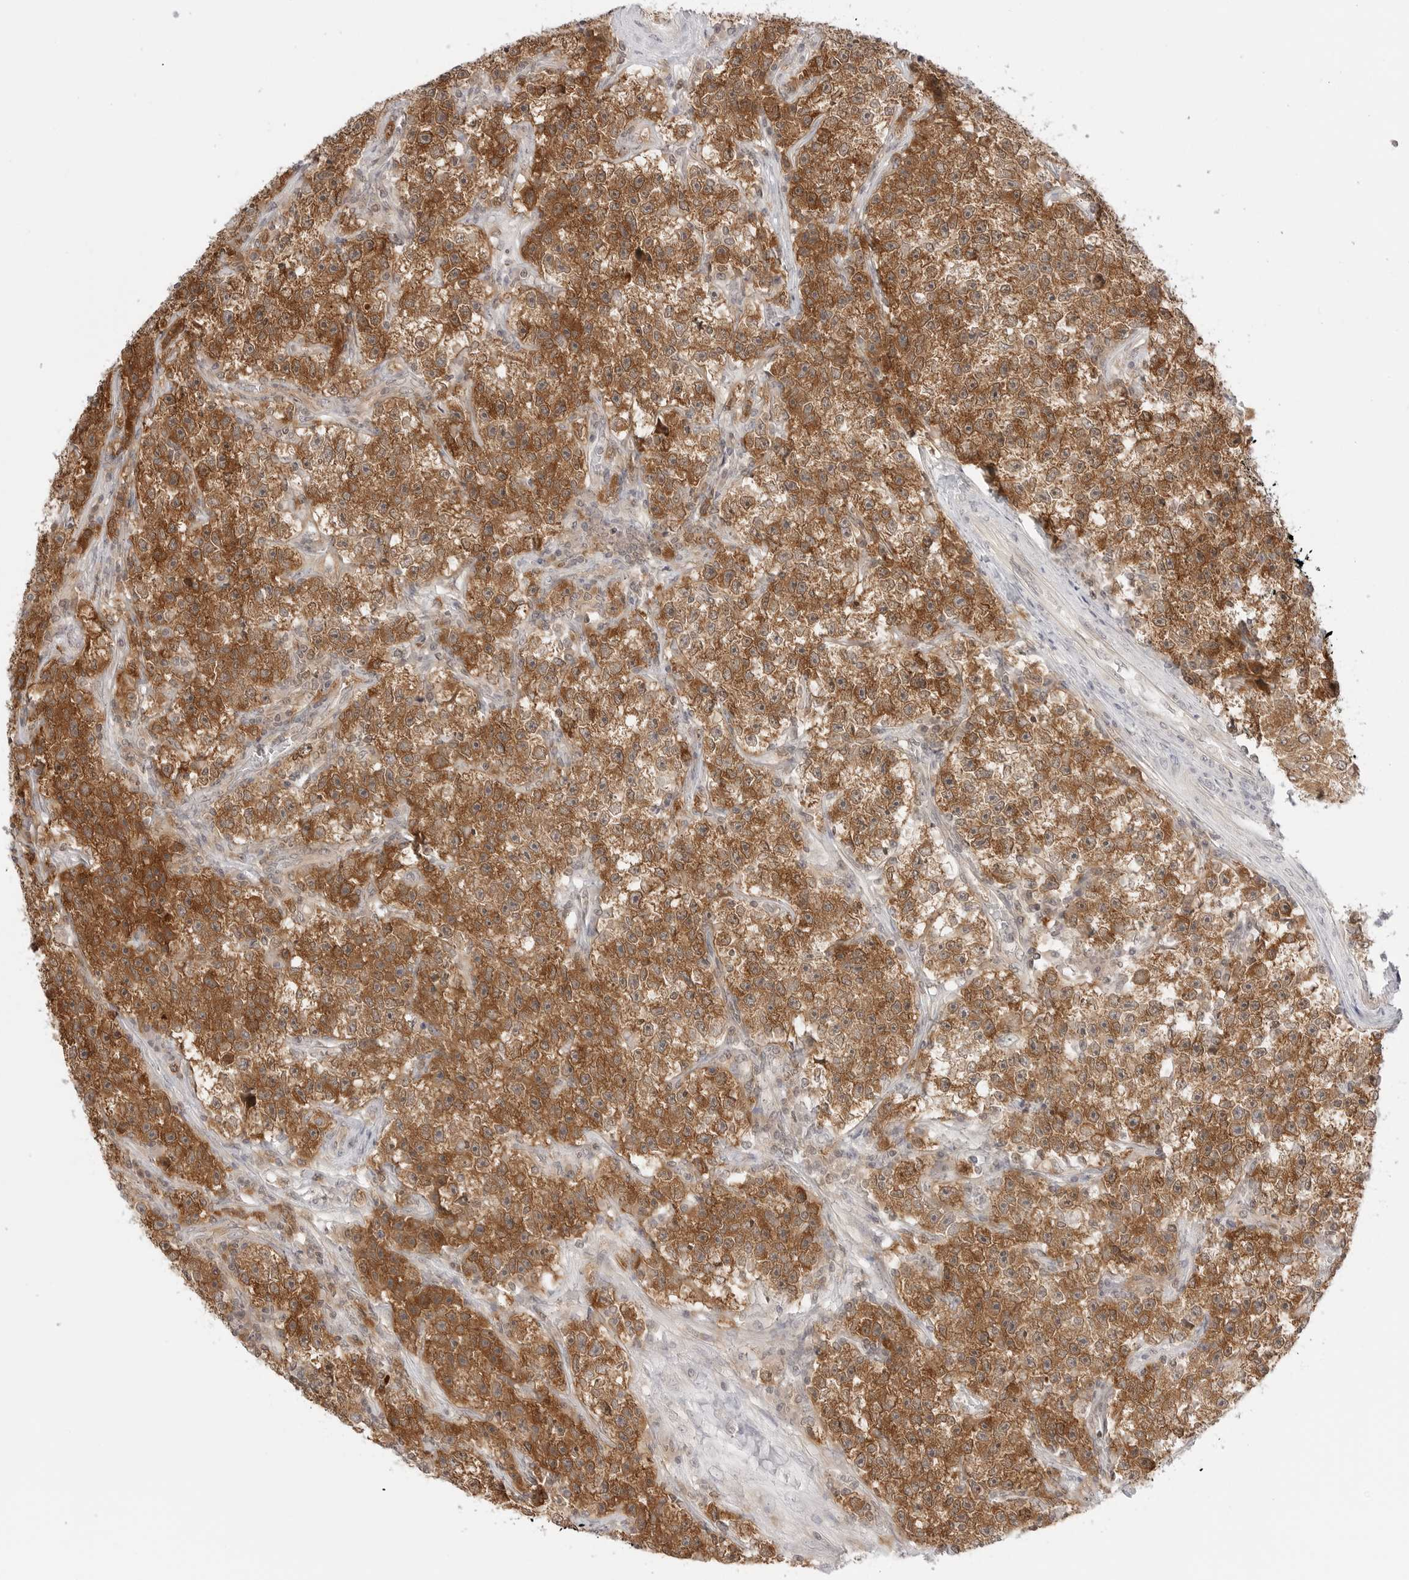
{"staining": {"intensity": "strong", "quantity": ">75%", "location": "cytoplasmic/membranous"}, "tissue": "testis cancer", "cell_type": "Tumor cells", "image_type": "cancer", "snomed": [{"axis": "morphology", "description": "Seminoma, NOS"}, {"axis": "topography", "description": "Testis"}], "caption": "Brown immunohistochemical staining in human seminoma (testis) shows strong cytoplasmic/membranous positivity in approximately >75% of tumor cells. Using DAB (3,3'-diaminobenzidine) (brown) and hematoxylin (blue) stains, captured at high magnification using brightfield microscopy.", "gene": "NUDC", "patient": {"sex": "male", "age": 22}}